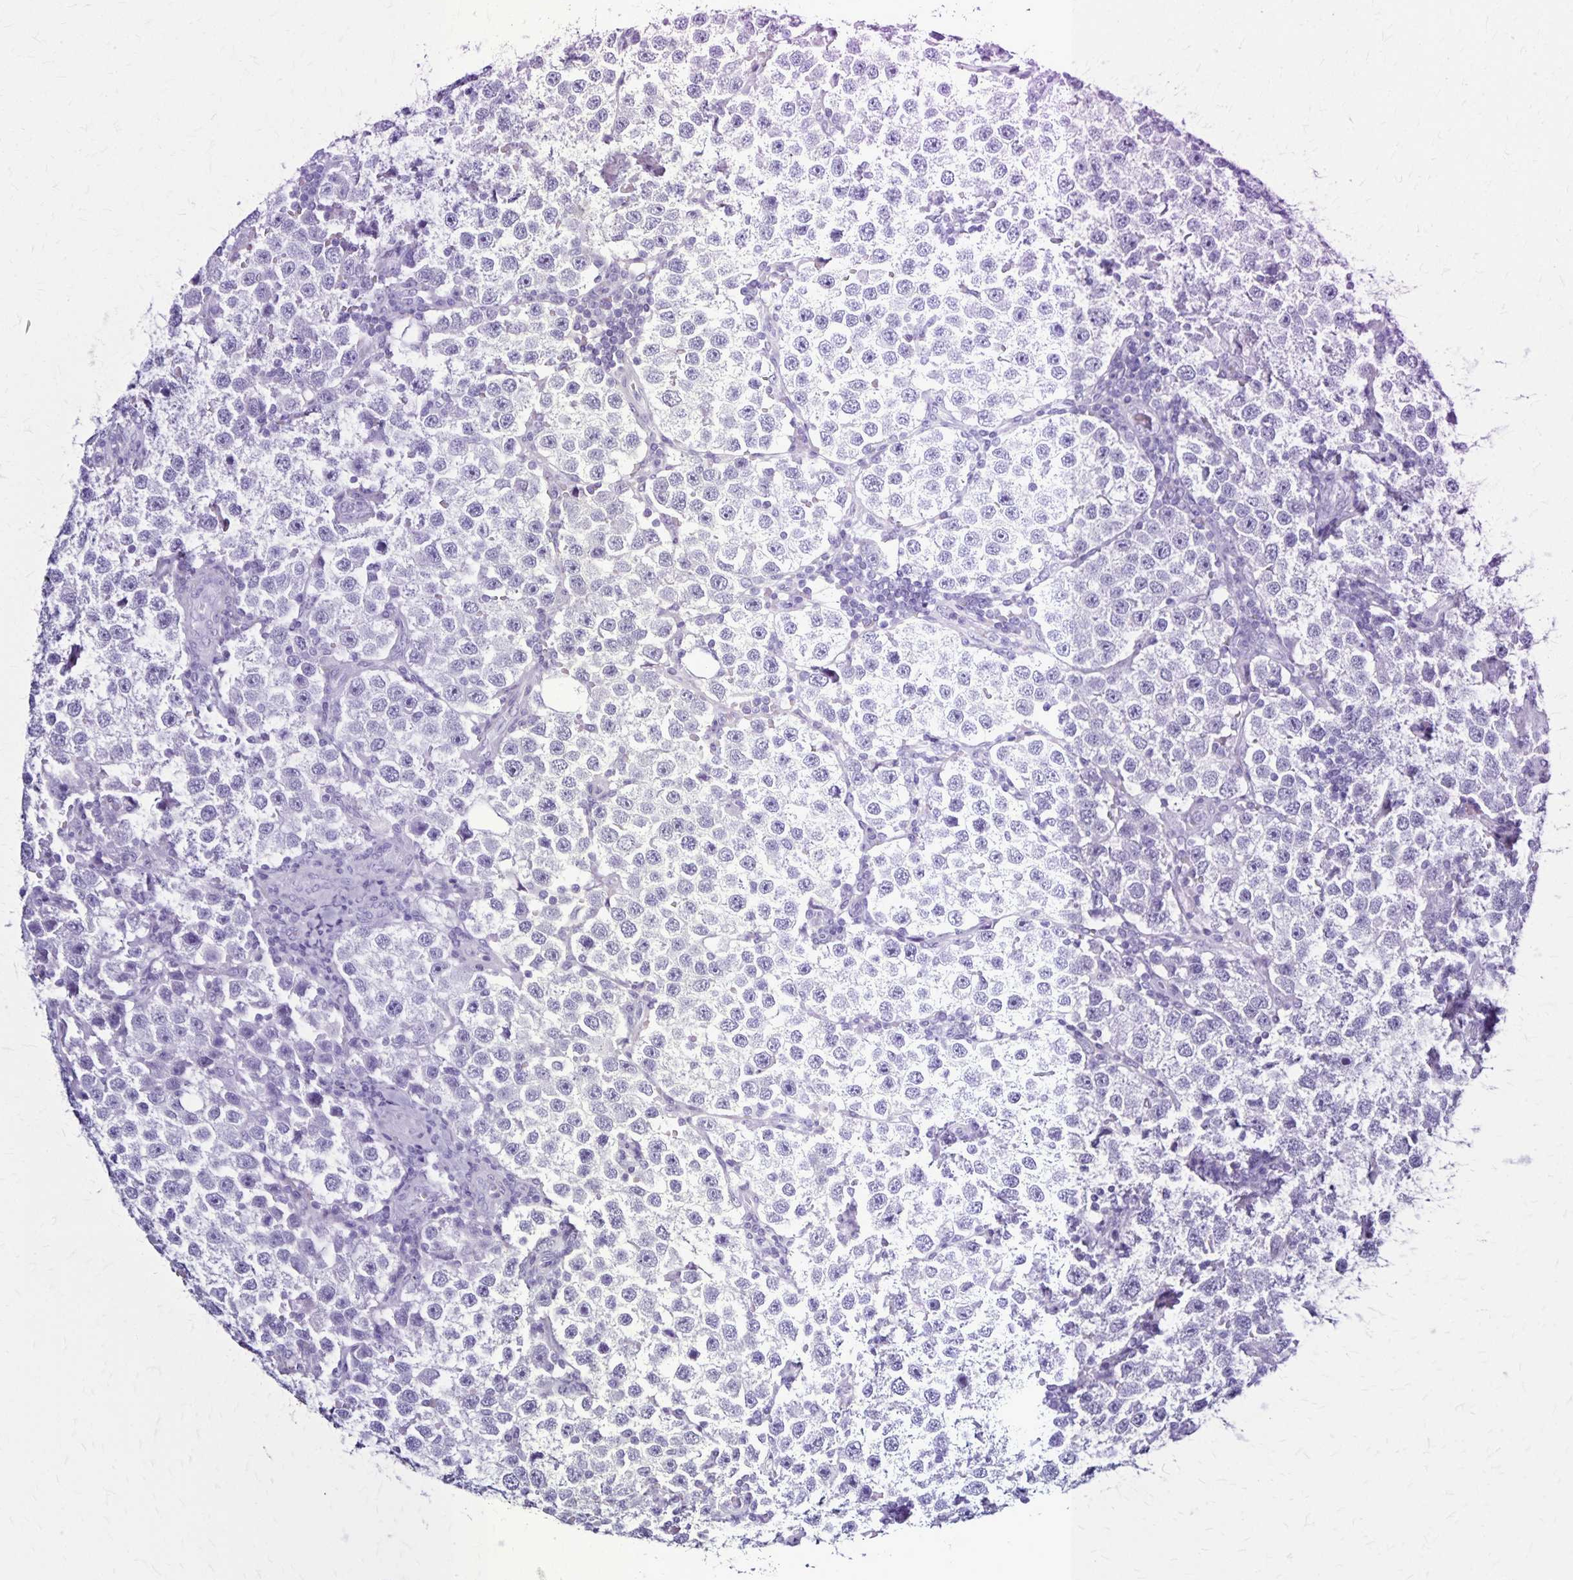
{"staining": {"intensity": "negative", "quantity": "none", "location": "none"}, "tissue": "testis cancer", "cell_type": "Tumor cells", "image_type": "cancer", "snomed": [{"axis": "morphology", "description": "Seminoma, NOS"}, {"axis": "topography", "description": "Testis"}], "caption": "This is a photomicrograph of immunohistochemistry staining of testis cancer (seminoma), which shows no staining in tumor cells.", "gene": "PLXNA4", "patient": {"sex": "male", "age": 37}}